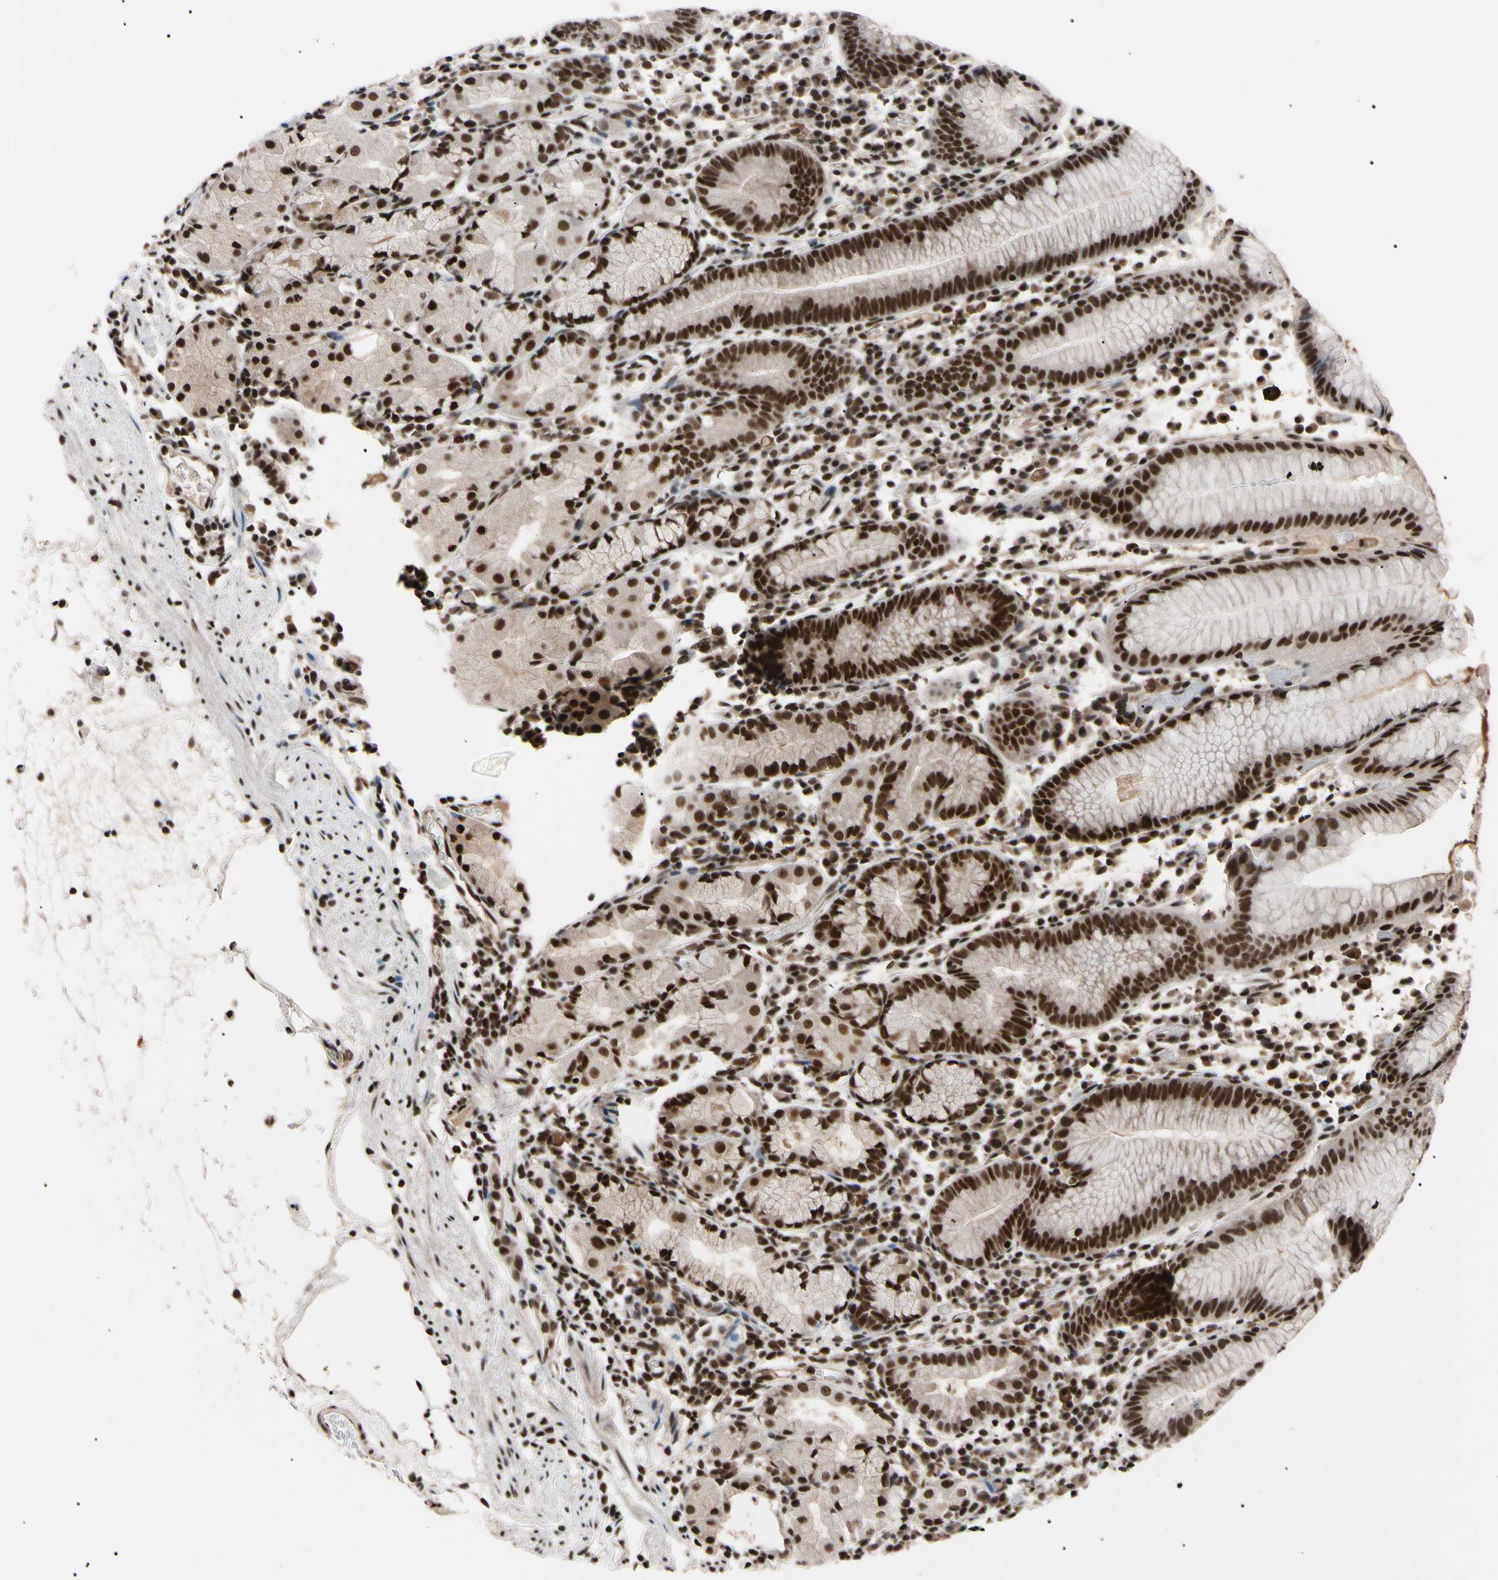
{"staining": {"intensity": "strong", "quantity": "<25%", "location": "nuclear"}, "tissue": "stomach", "cell_type": "Glandular cells", "image_type": "normal", "snomed": [{"axis": "morphology", "description": "Normal tissue, NOS"}, {"axis": "topography", "description": "Stomach"}, {"axis": "topography", "description": "Stomach, lower"}], "caption": "Brown immunohistochemical staining in unremarkable stomach shows strong nuclear staining in approximately <25% of glandular cells.", "gene": "YY1", "patient": {"sex": "female", "age": 75}}